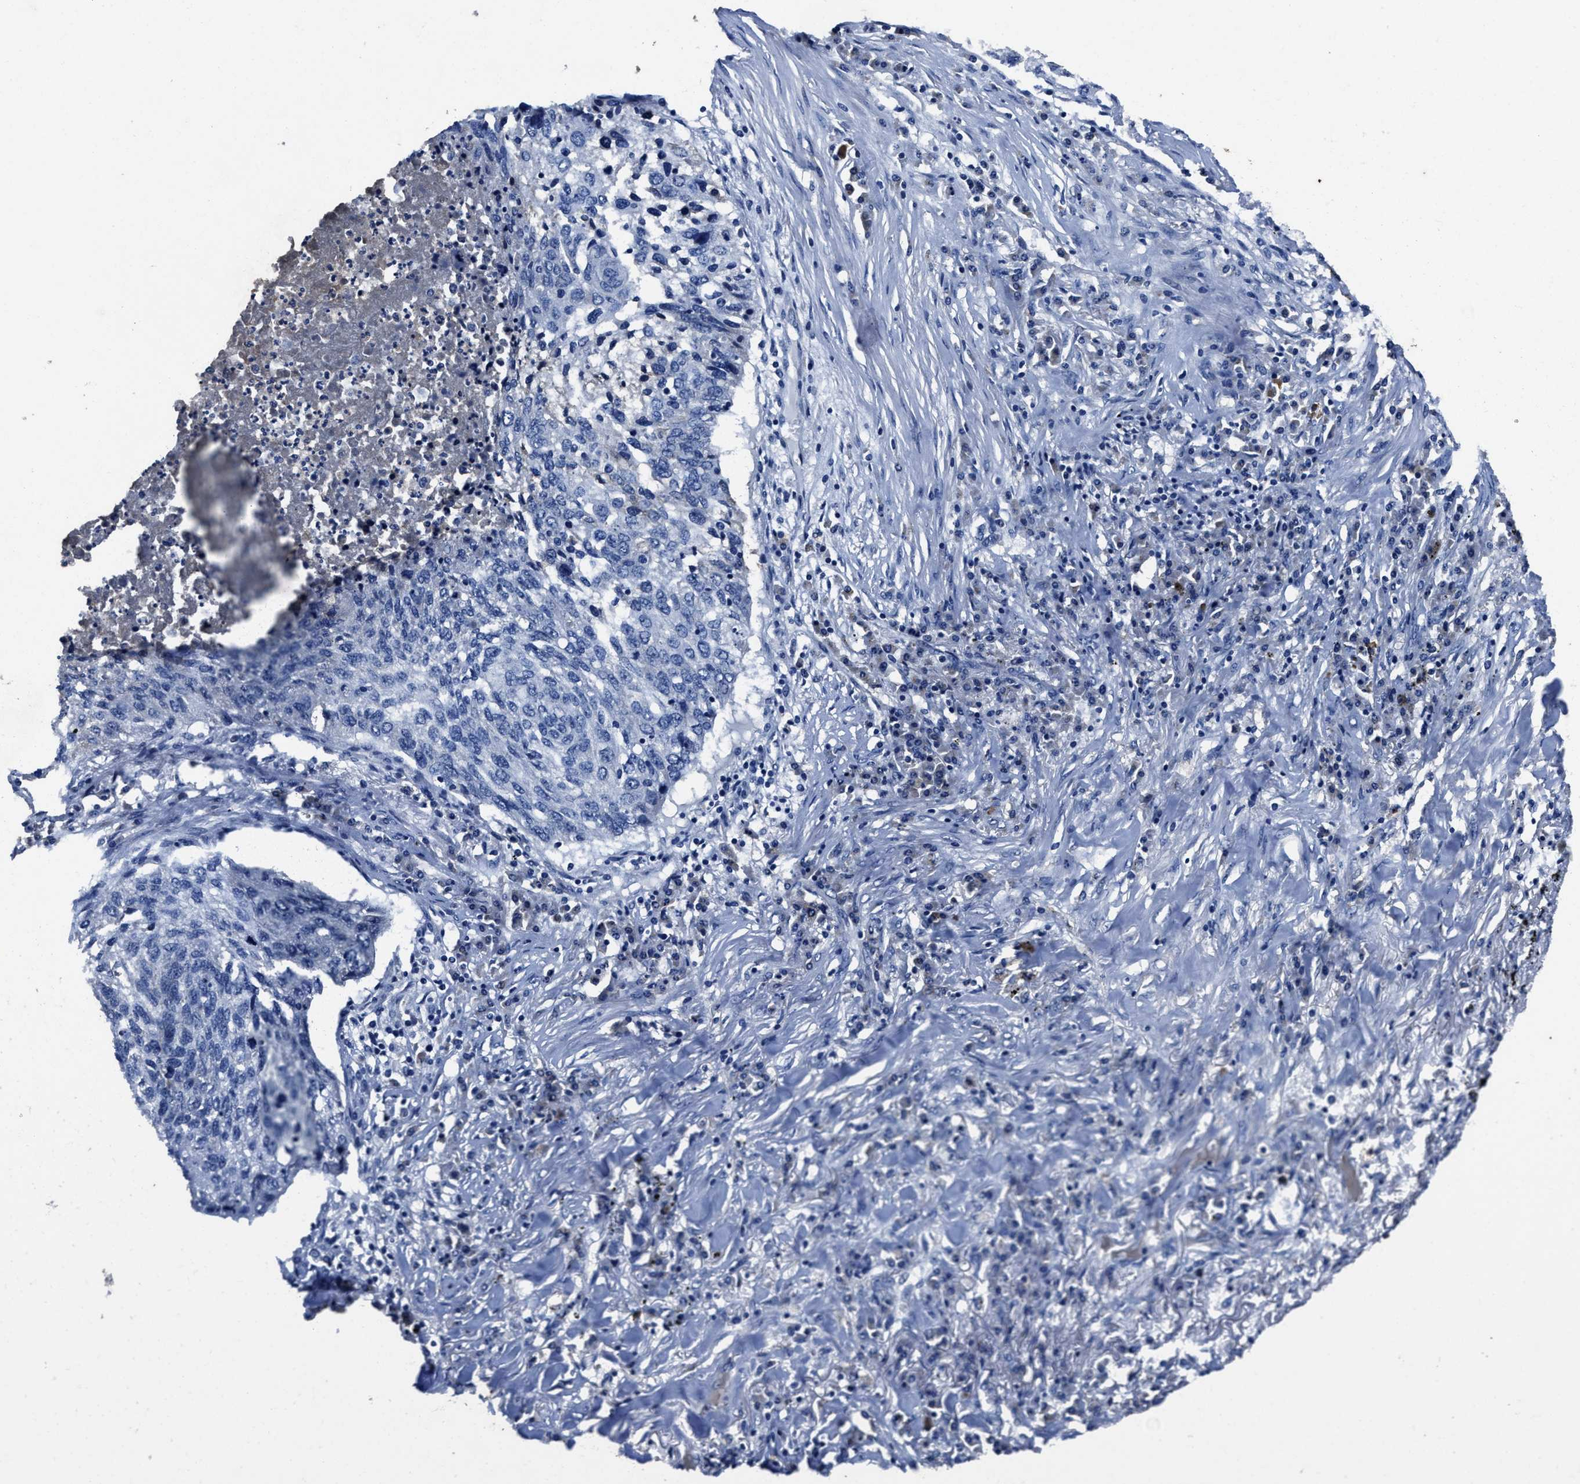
{"staining": {"intensity": "negative", "quantity": "none", "location": "none"}, "tissue": "lung cancer", "cell_type": "Tumor cells", "image_type": "cancer", "snomed": [{"axis": "morphology", "description": "Squamous cell carcinoma, NOS"}, {"axis": "topography", "description": "Lung"}], "caption": "IHC histopathology image of human squamous cell carcinoma (lung) stained for a protein (brown), which displays no expression in tumor cells.", "gene": "UBR4", "patient": {"sex": "female", "age": 63}}